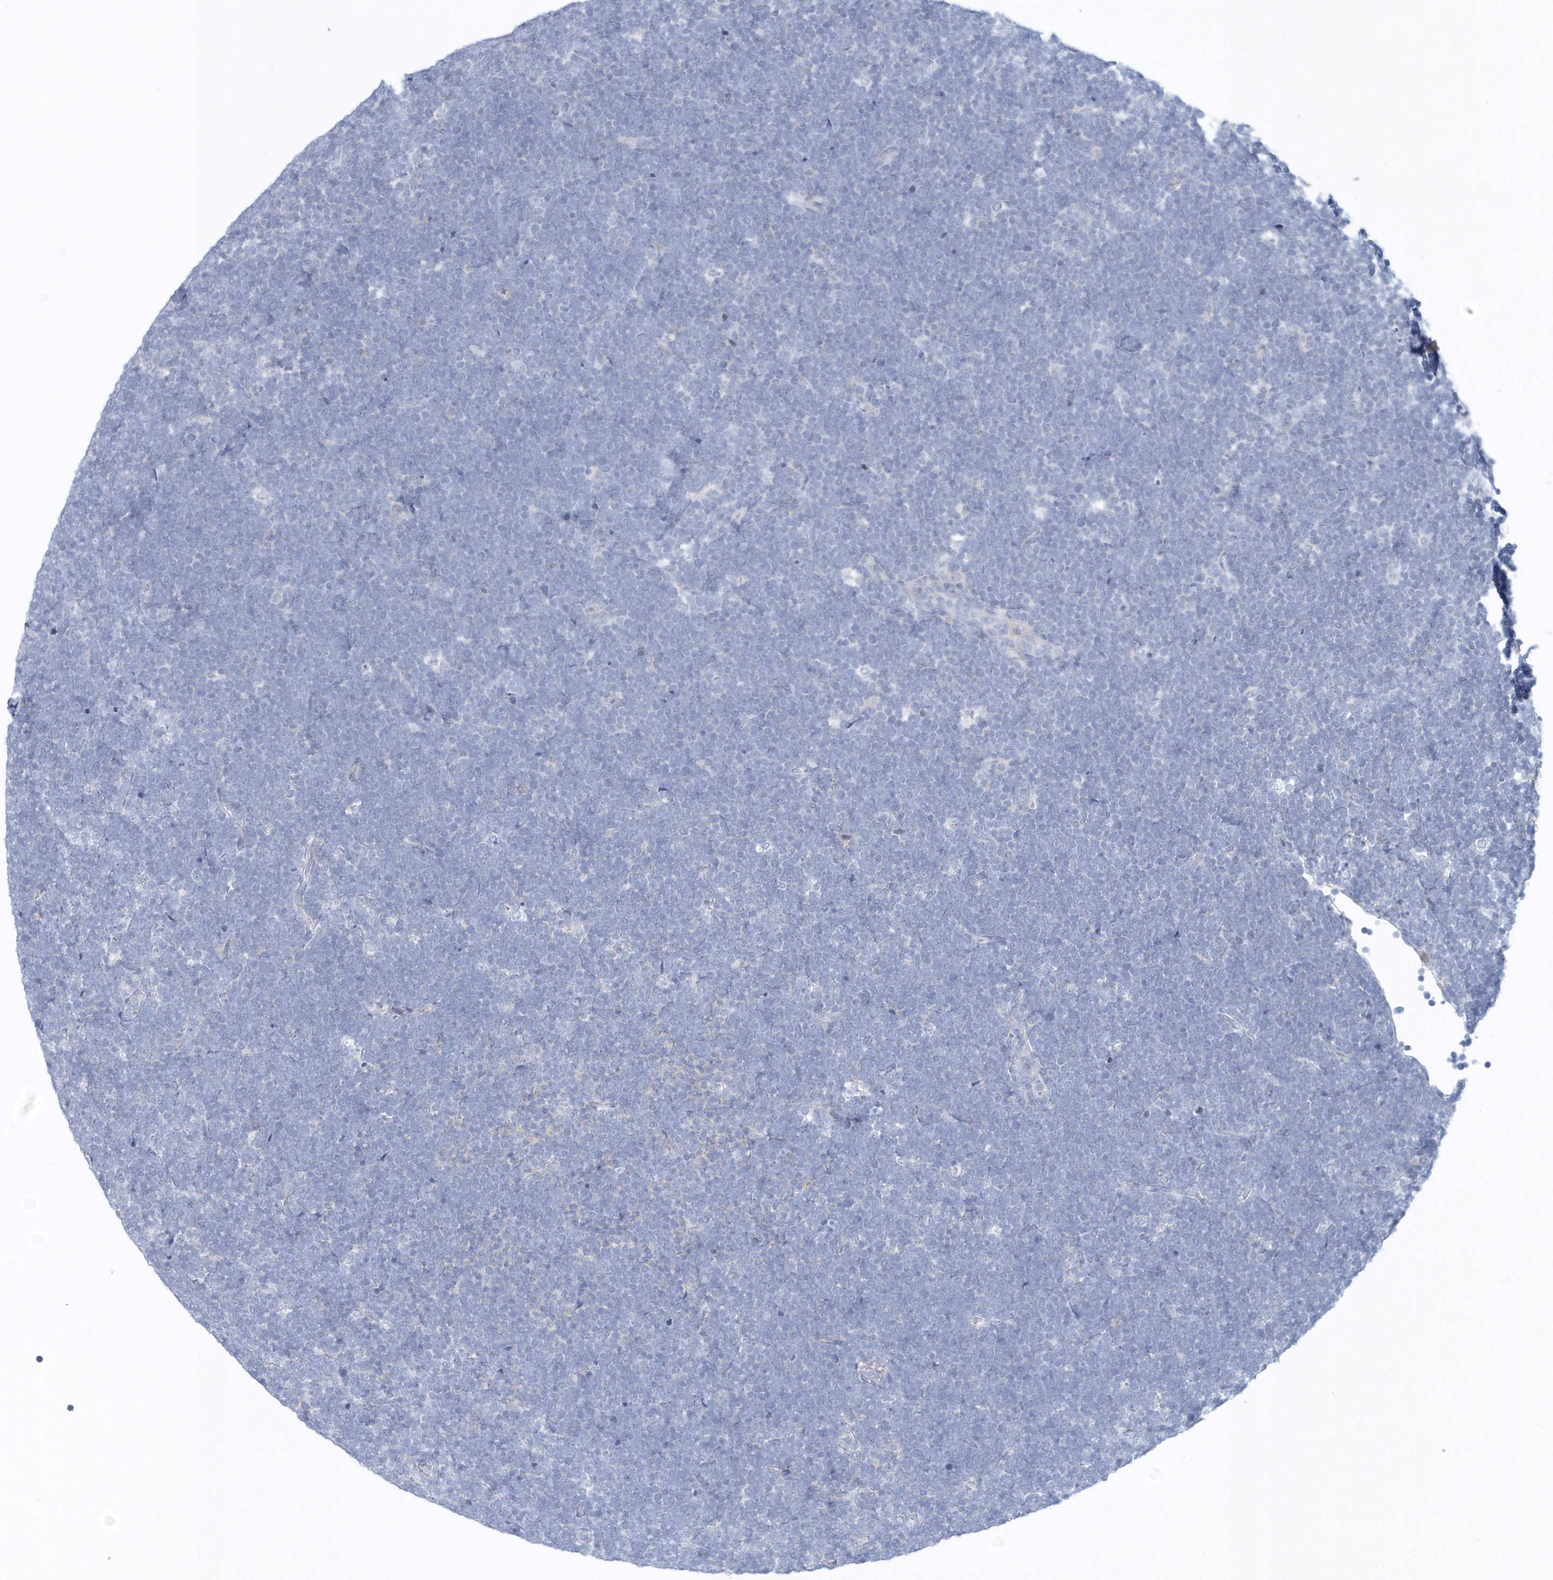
{"staining": {"intensity": "negative", "quantity": "none", "location": "none"}, "tissue": "lymphoma", "cell_type": "Tumor cells", "image_type": "cancer", "snomed": [{"axis": "morphology", "description": "Malignant lymphoma, non-Hodgkin's type, High grade"}, {"axis": "topography", "description": "Lymph node"}], "caption": "A histopathology image of human lymphoma is negative for staining in tumor cells.", "gene": "NIPAL1", "patient": {"sex": "male", "age": 13}}